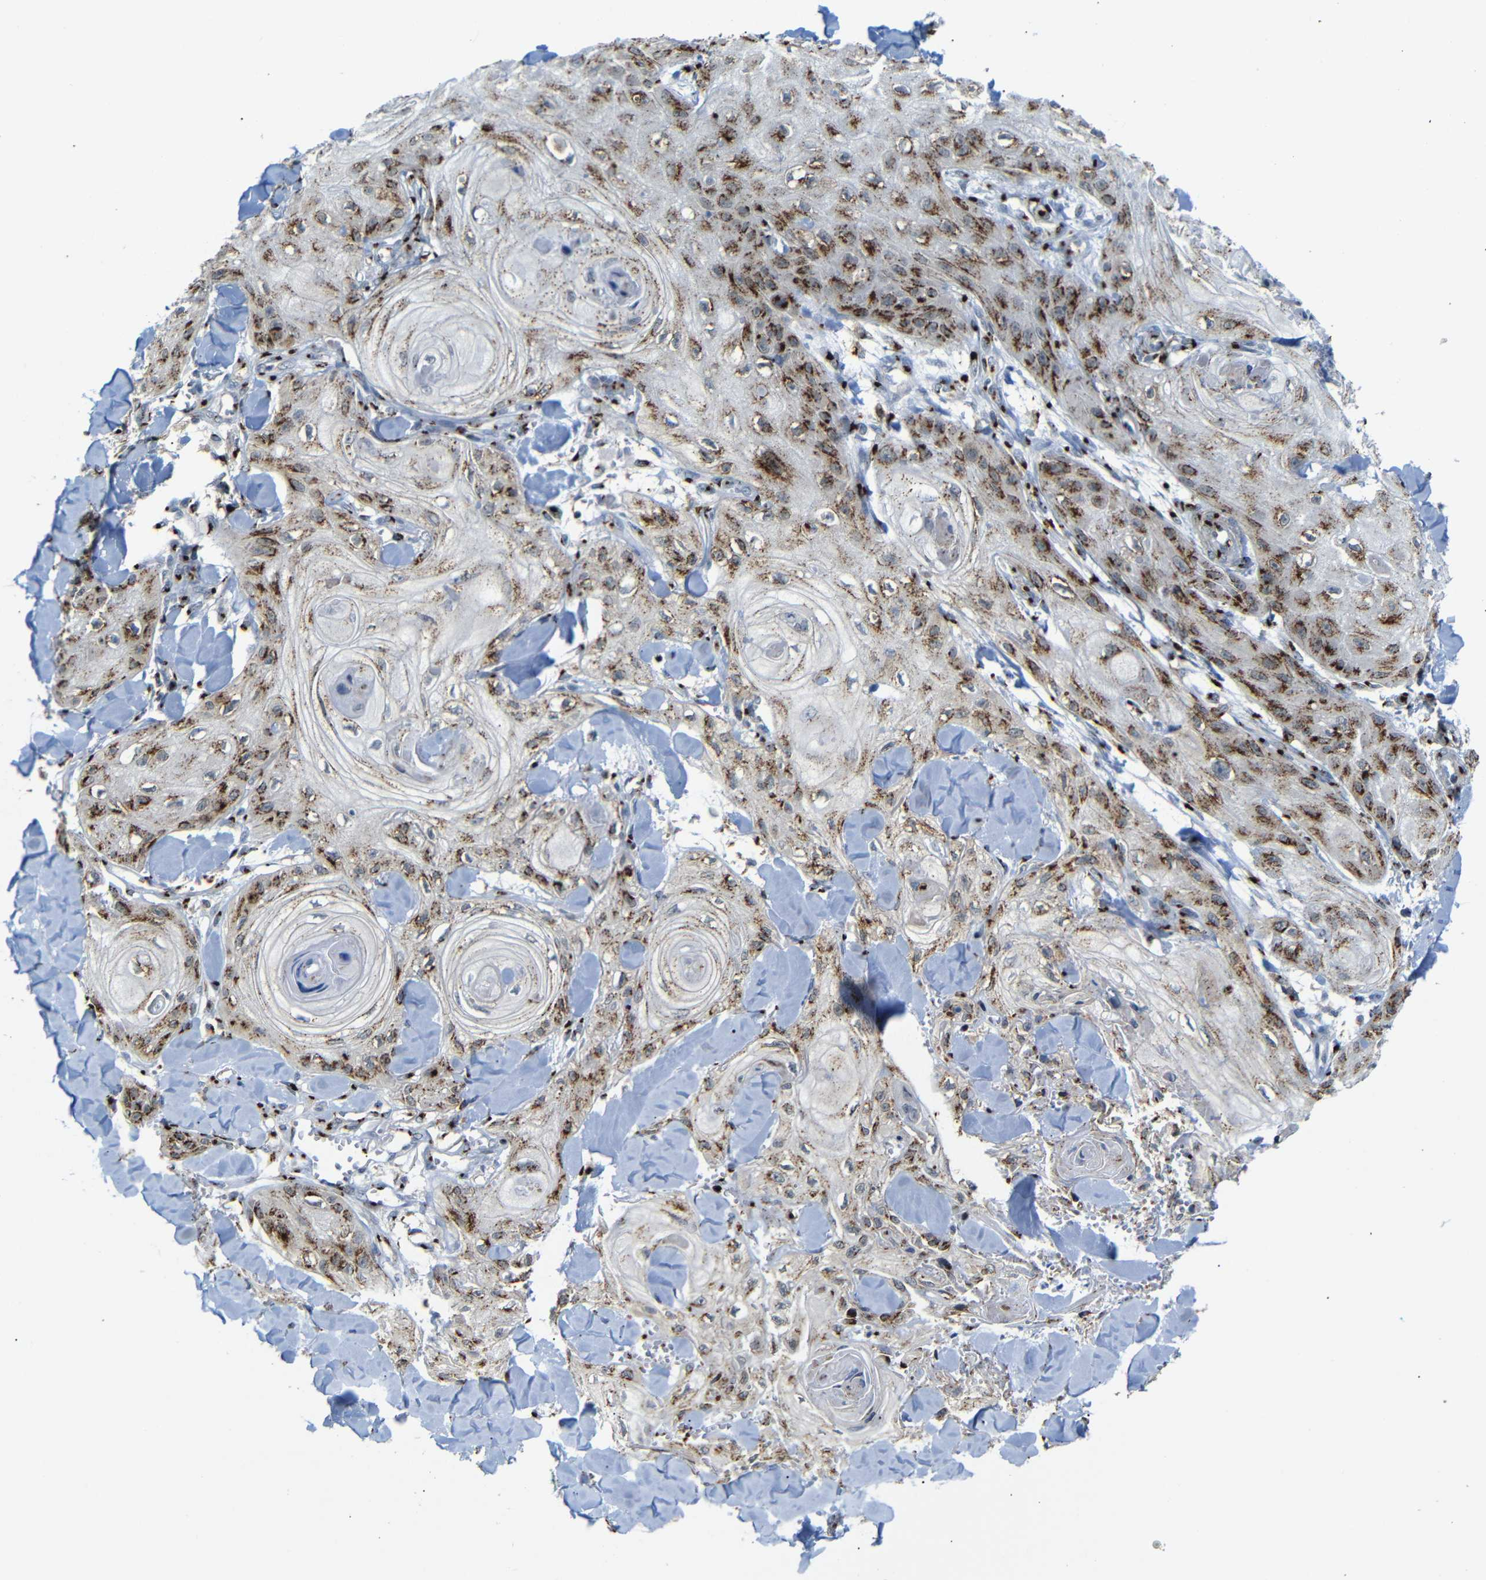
{"staining": {"intensity": "moderate", "quantity": ">75%", "location": "cytoplasmic/membranous"}, "tissue": "skin cancer", "cell_type": "Tumor cells", "image_type": "cancer", "snomed": [{"axis": "morphology", "description": "Squamous cell carcinoma, NOS"}, {"axis": "topography", "description": "Skin"}], "caption": "Tumor cells display medium levels of moderate cytoplasmic/membranous expression in about >75% of cells in human skin cancer.", "gene": "TGOLN2", "patient": {"sex": "male", "age": 74}}